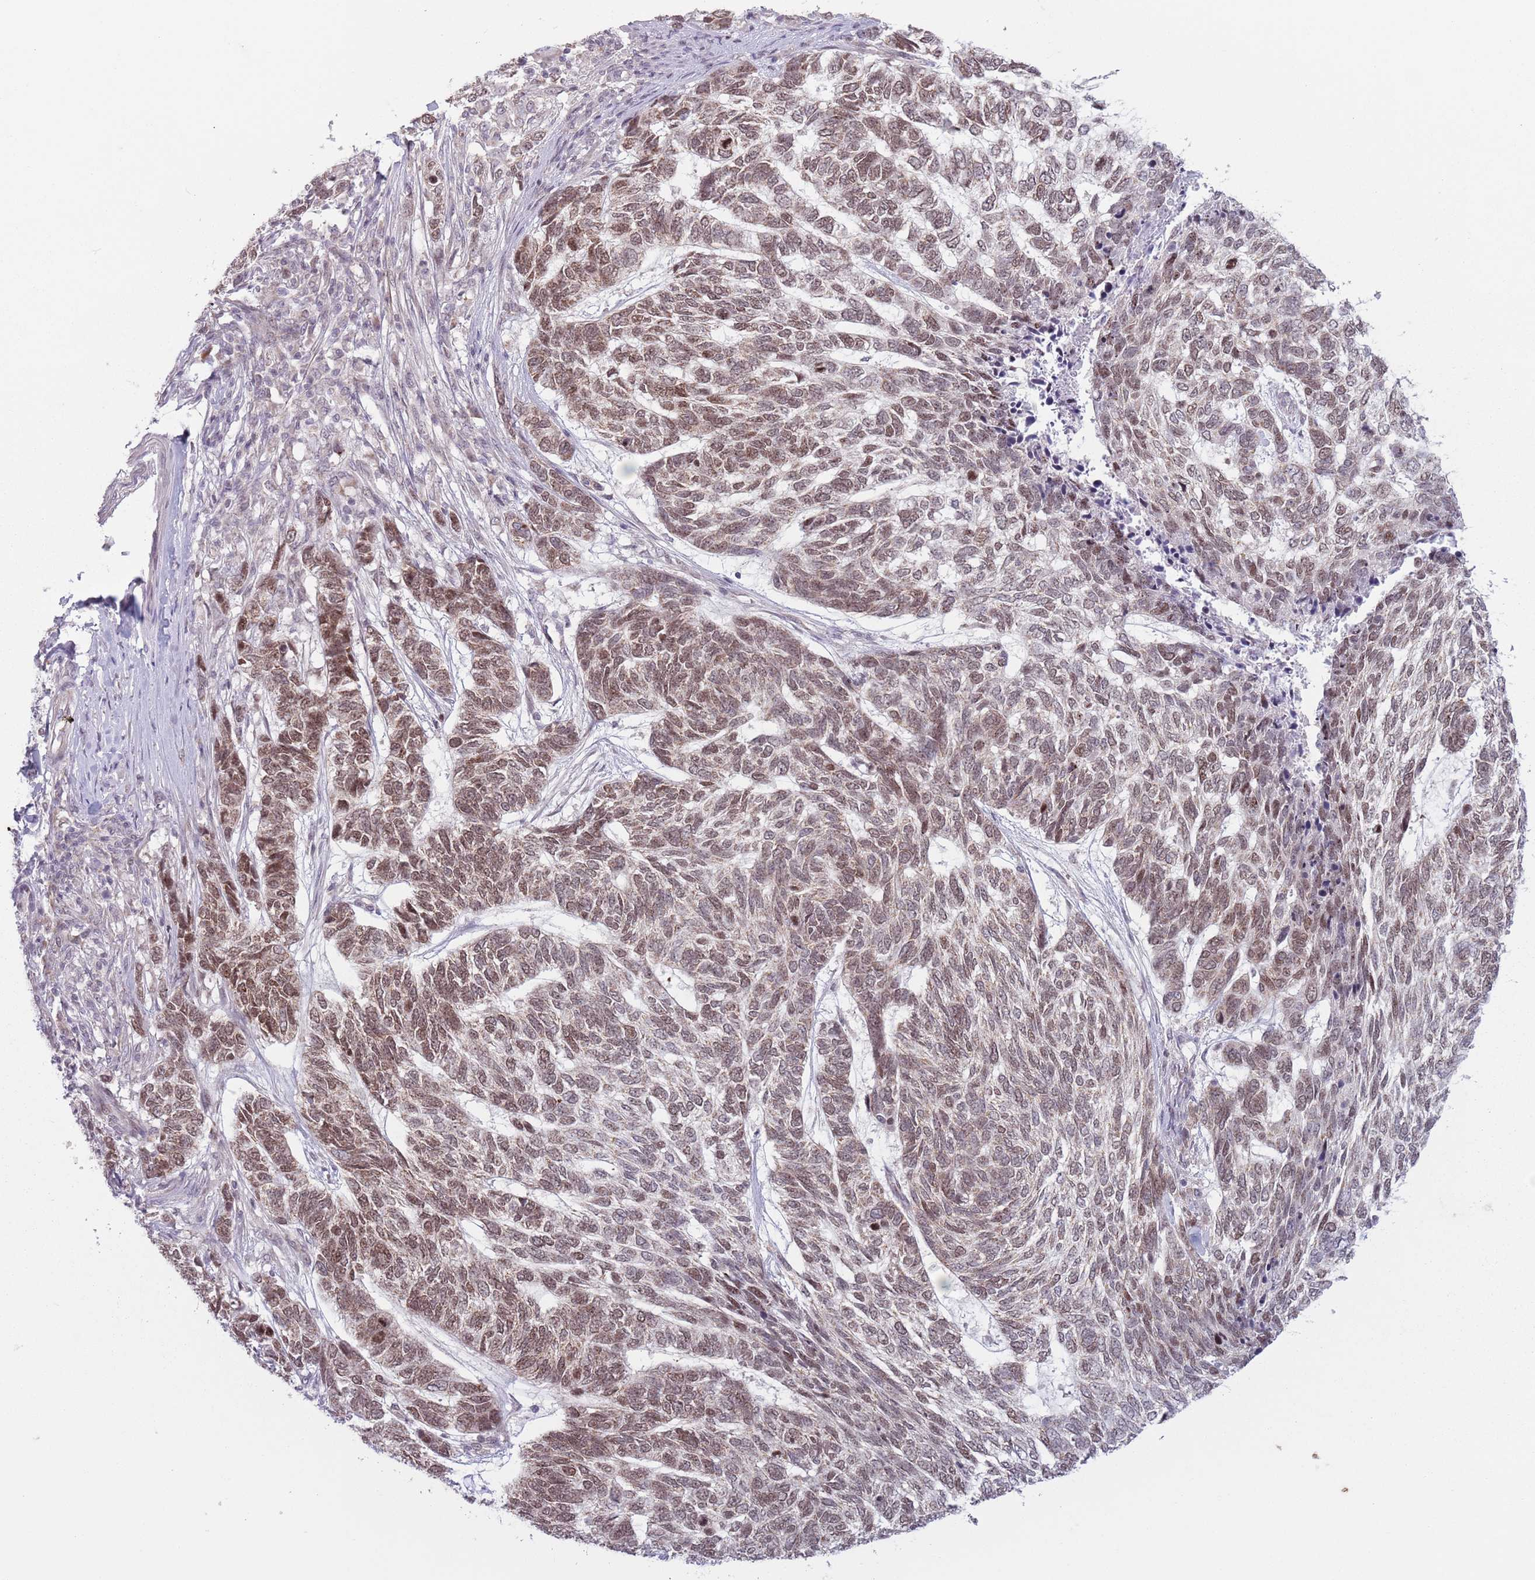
{"staining": {"intensity": "moderate", "quantity": "25%-75%", "location": "nuclear"}, "tissue": "skin cancer", "cell_type": "Tumor cells", "image_type": "cancer", "snomed": [{"axis": "morphology", "description": "Basal cell carcinoma"}, {"axis": "topography", "description": "Skin"}], "caption": "Skin cancer (basal cell carcinoma) was stained to show a protein in brown. There is medium levels of moderate nuclear expression in about 25%-75% of tumor cells.", "gene": "MRPL34", "patient": {"sex": "female", "age": 65}}